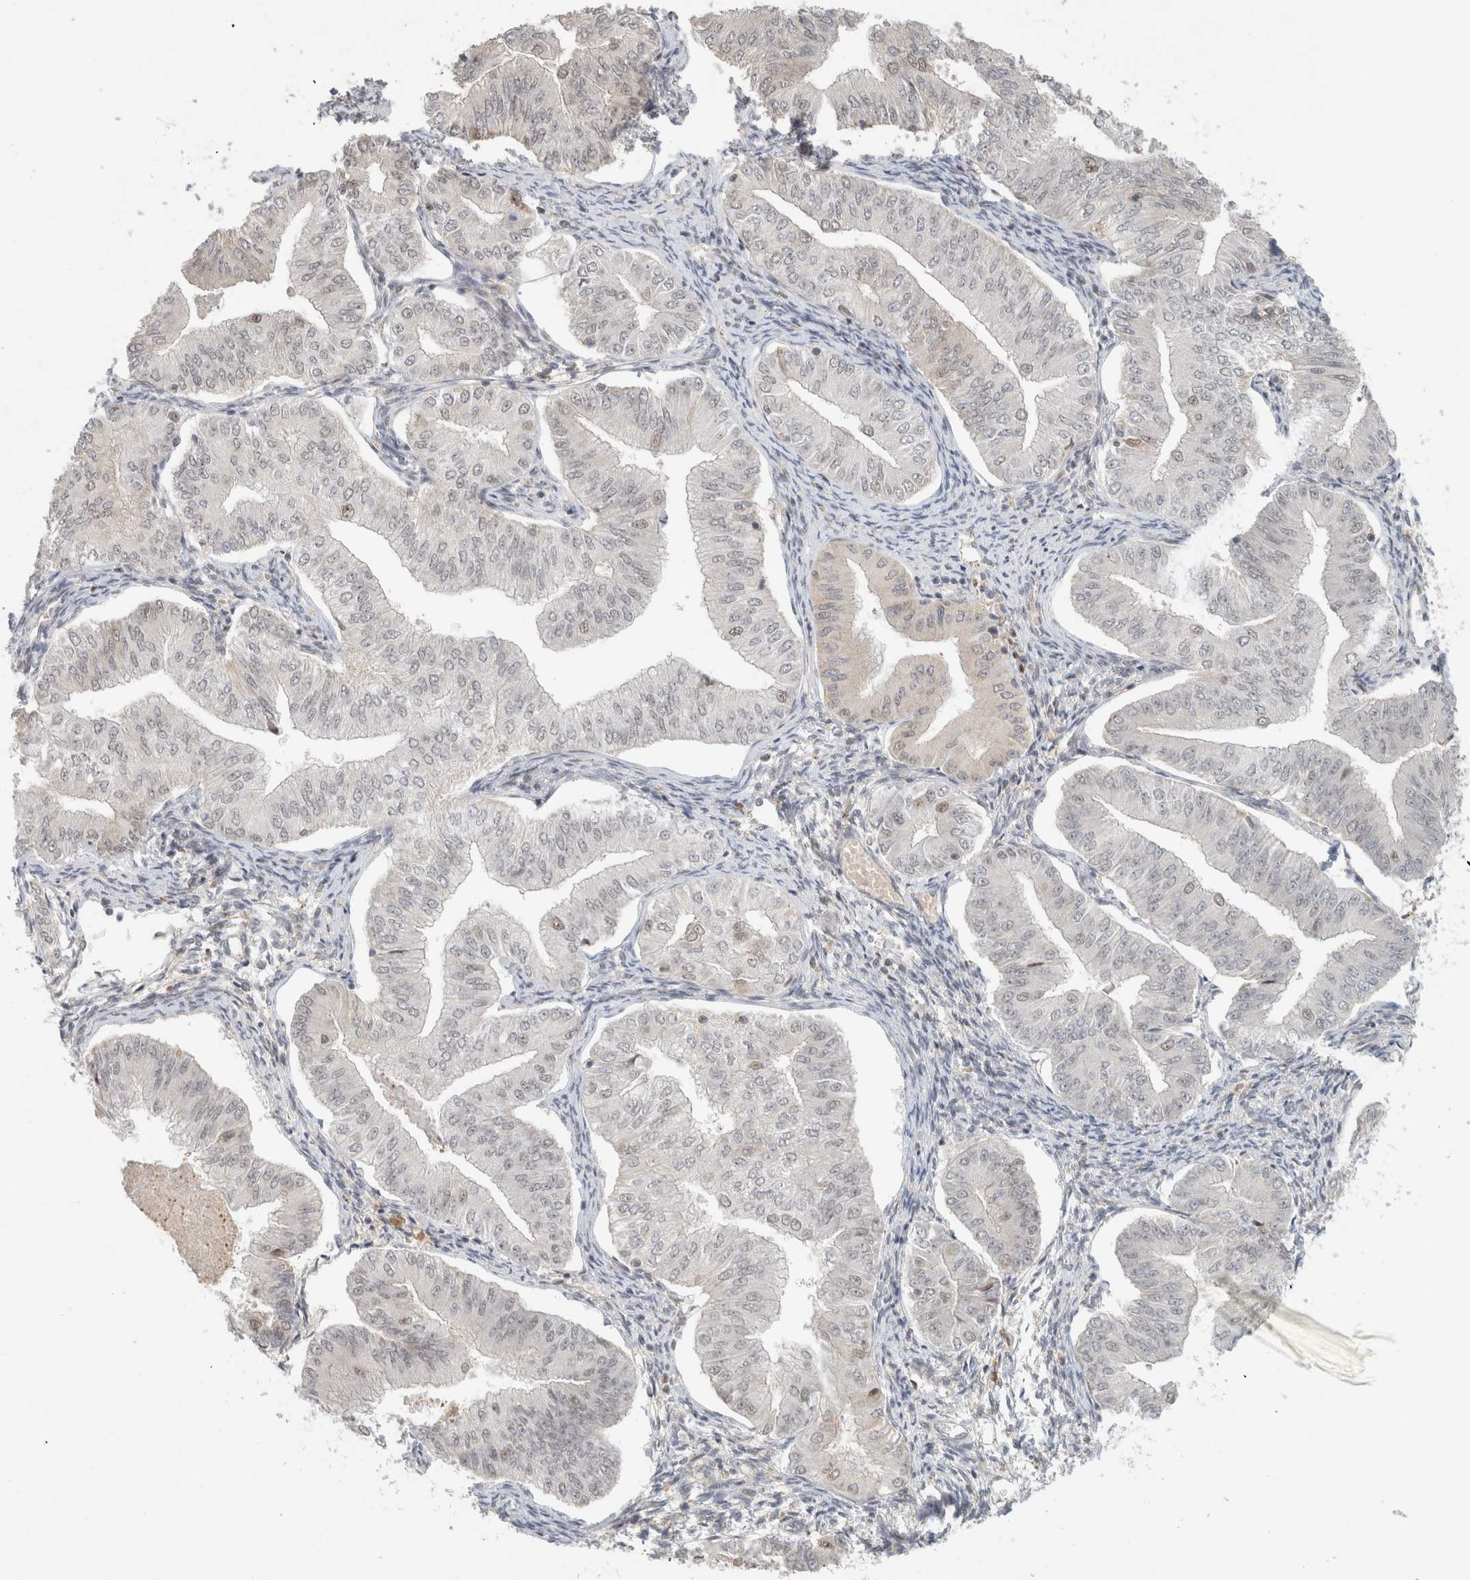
{"staining": {"intensity": "negative", "quantity": "none", "location": "none"}, "tissue": "endometrial cancer", "cell_type": "Tumor cells", "image_type": "cancer", "snomed": [{"axis": "morphology", "description": "Normal tissue, NOS"}, {"axis": "morphology", "description": "Adenocarcinoma, NOS"}, {"axis": "topography", "description": "Endometrium"}], "caption": "This is an IHC image of adenocarcinoma (endometrial). There is no expression in tumor cells.", "gene": "MRM3", "patient": {"sex": "female", "age": 53}}